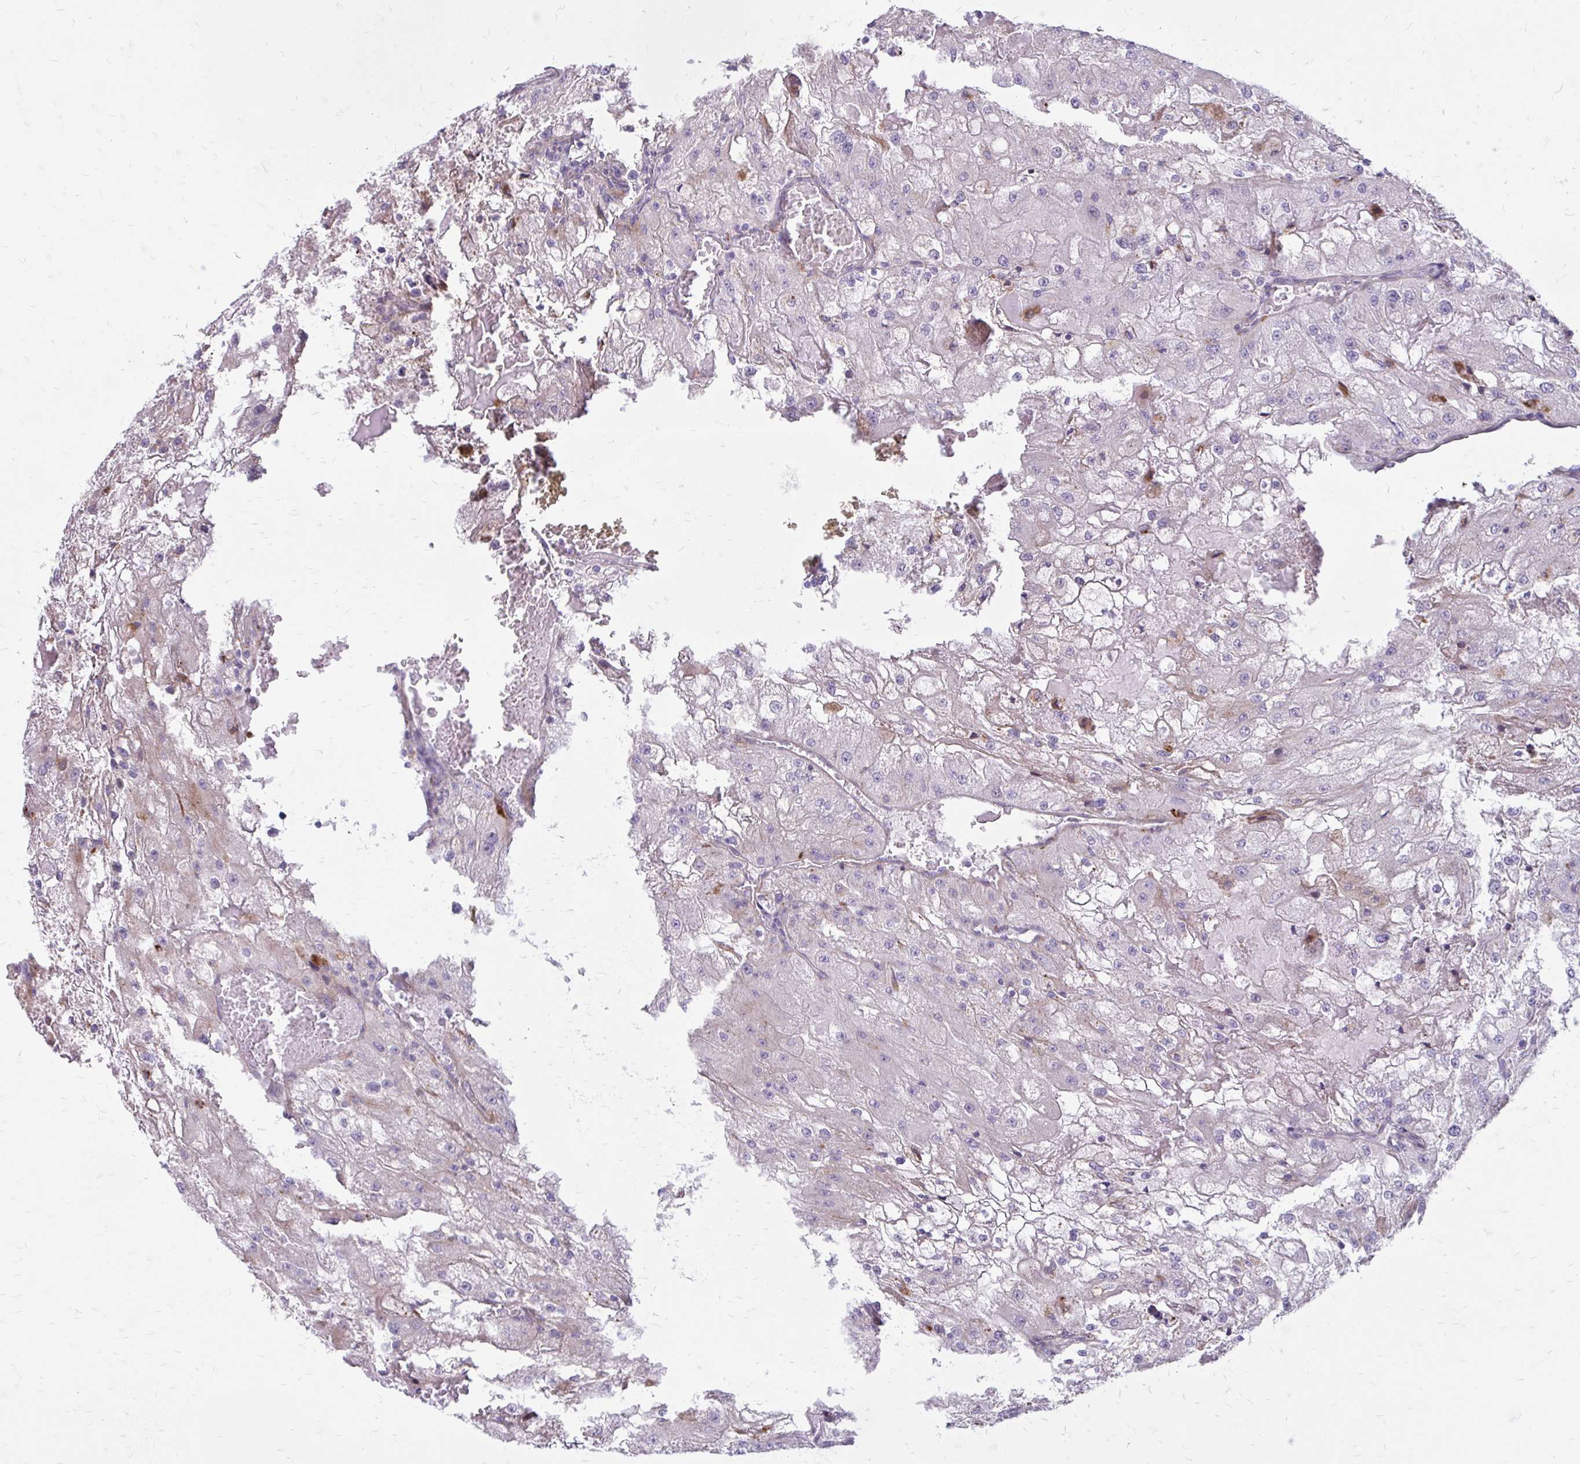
{"staining": {"intensity": "negative", "quantity": "none", "location": "none"}, "tissue": "renal cancer", "cell_type": "Tumor cells", "image_type": "cancer", "snomed": [{"axis": "morphology", "description": "Adenocarcinoma, NOS"}, {"axis": "topography", "description": "Kidney"}], "caption": "This is an immunohistochemistry (IHC) image of human renal cancer (adenocarcinoma). There is no expression in tumor cells.", "gene": "FAP", "patient": {"sex": "female", "age": 74}}